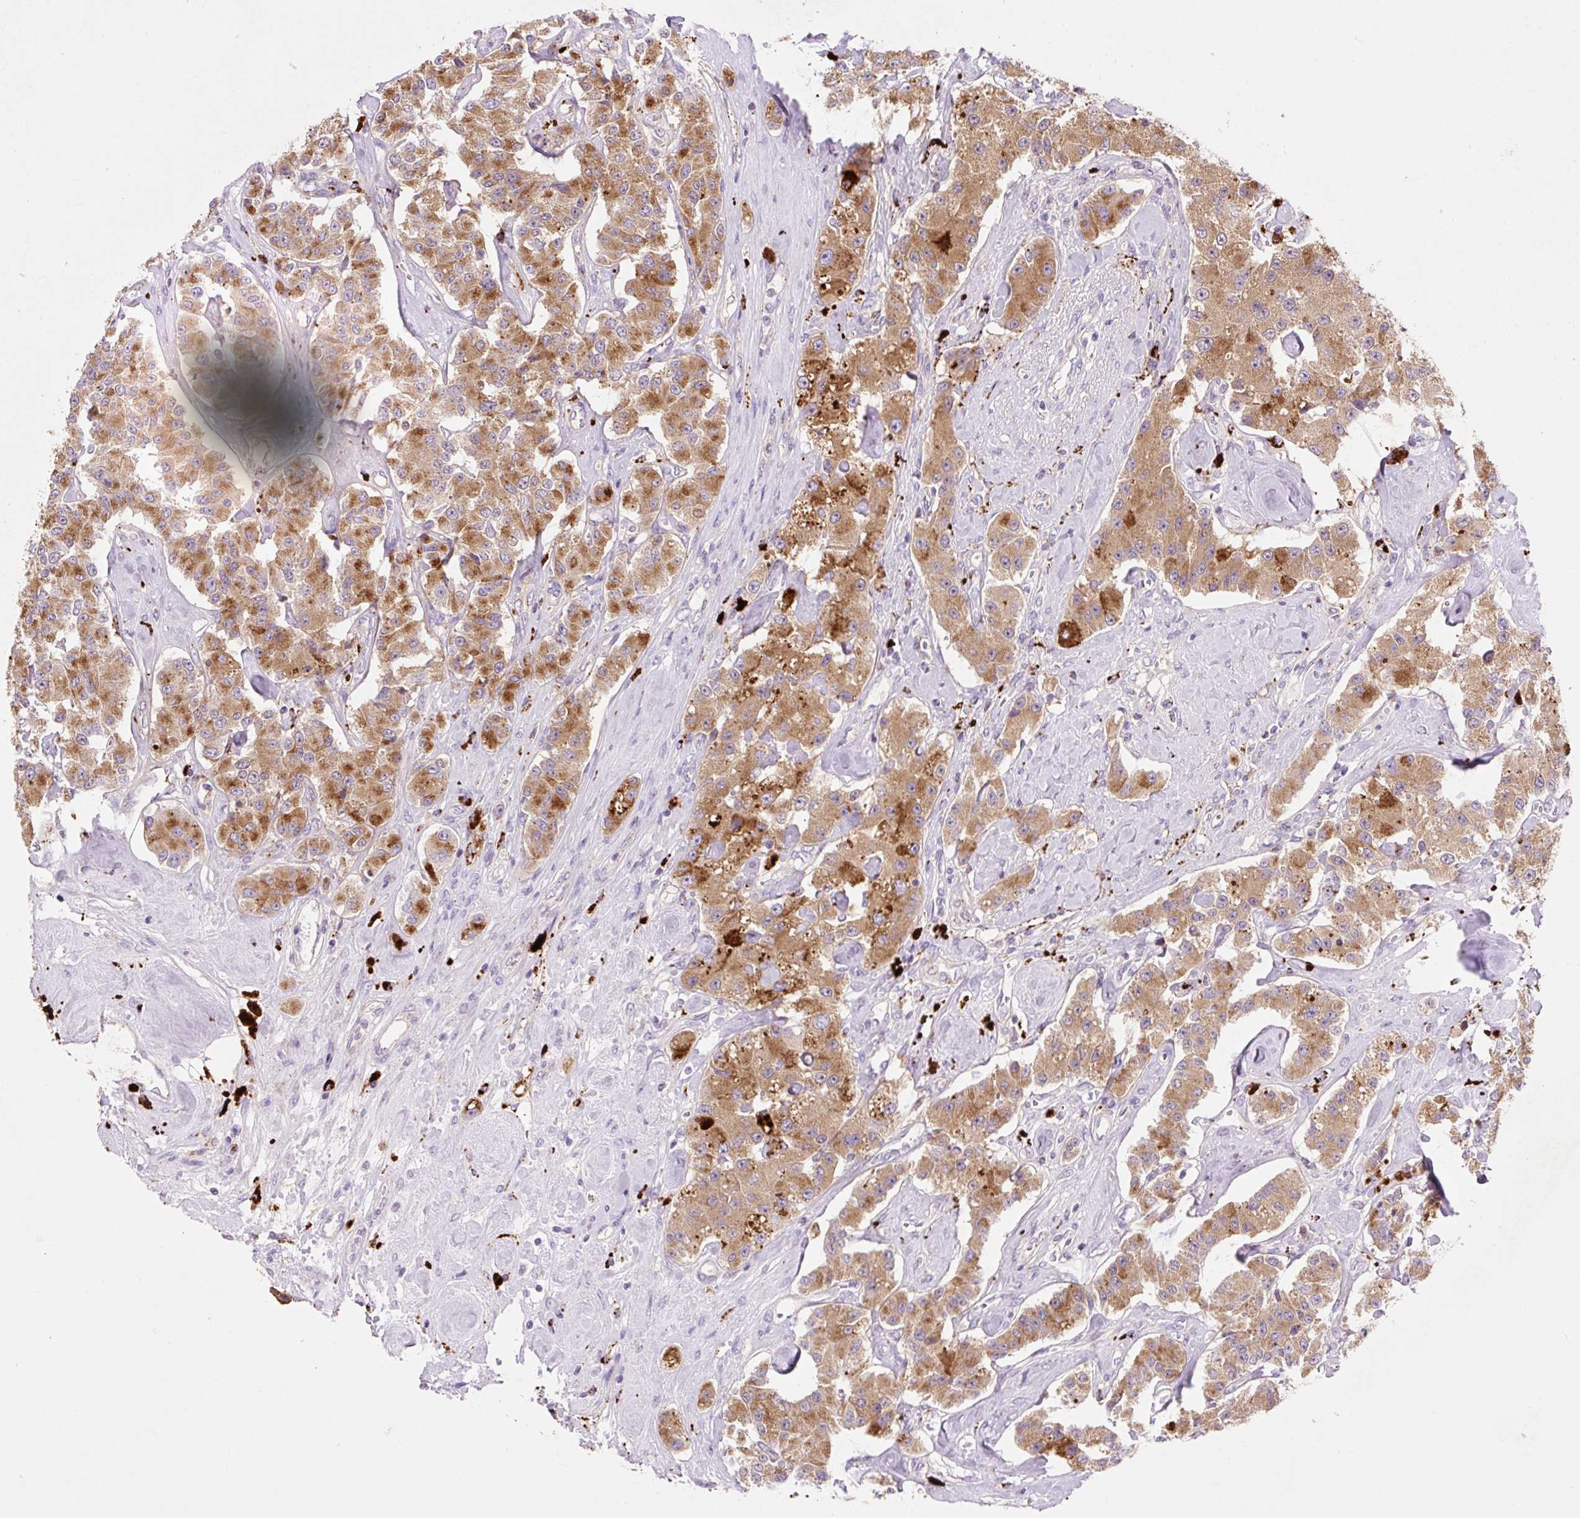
{"staining": {"intensity": "moderate", "quantity": ">75%", "location": "cytoplasmic/membranous"}, "tissue": "carcinoid", "cell_type": "Tumor cells", "image_type": "cancer", "snomed": [{"axis": "morphology", "description": "Carcinoid, malignant, NOS"}, {"axis": "topography", "description": "Pancreas"}], "caption": "Carcinoid (malignant) stained with immunohistochemistry displays moderate cytoplasmic/membranous positivity in approximately >75% of tumor cells.", "gene": "HEXA", "patient": {"sex": "male", "age": 41}}